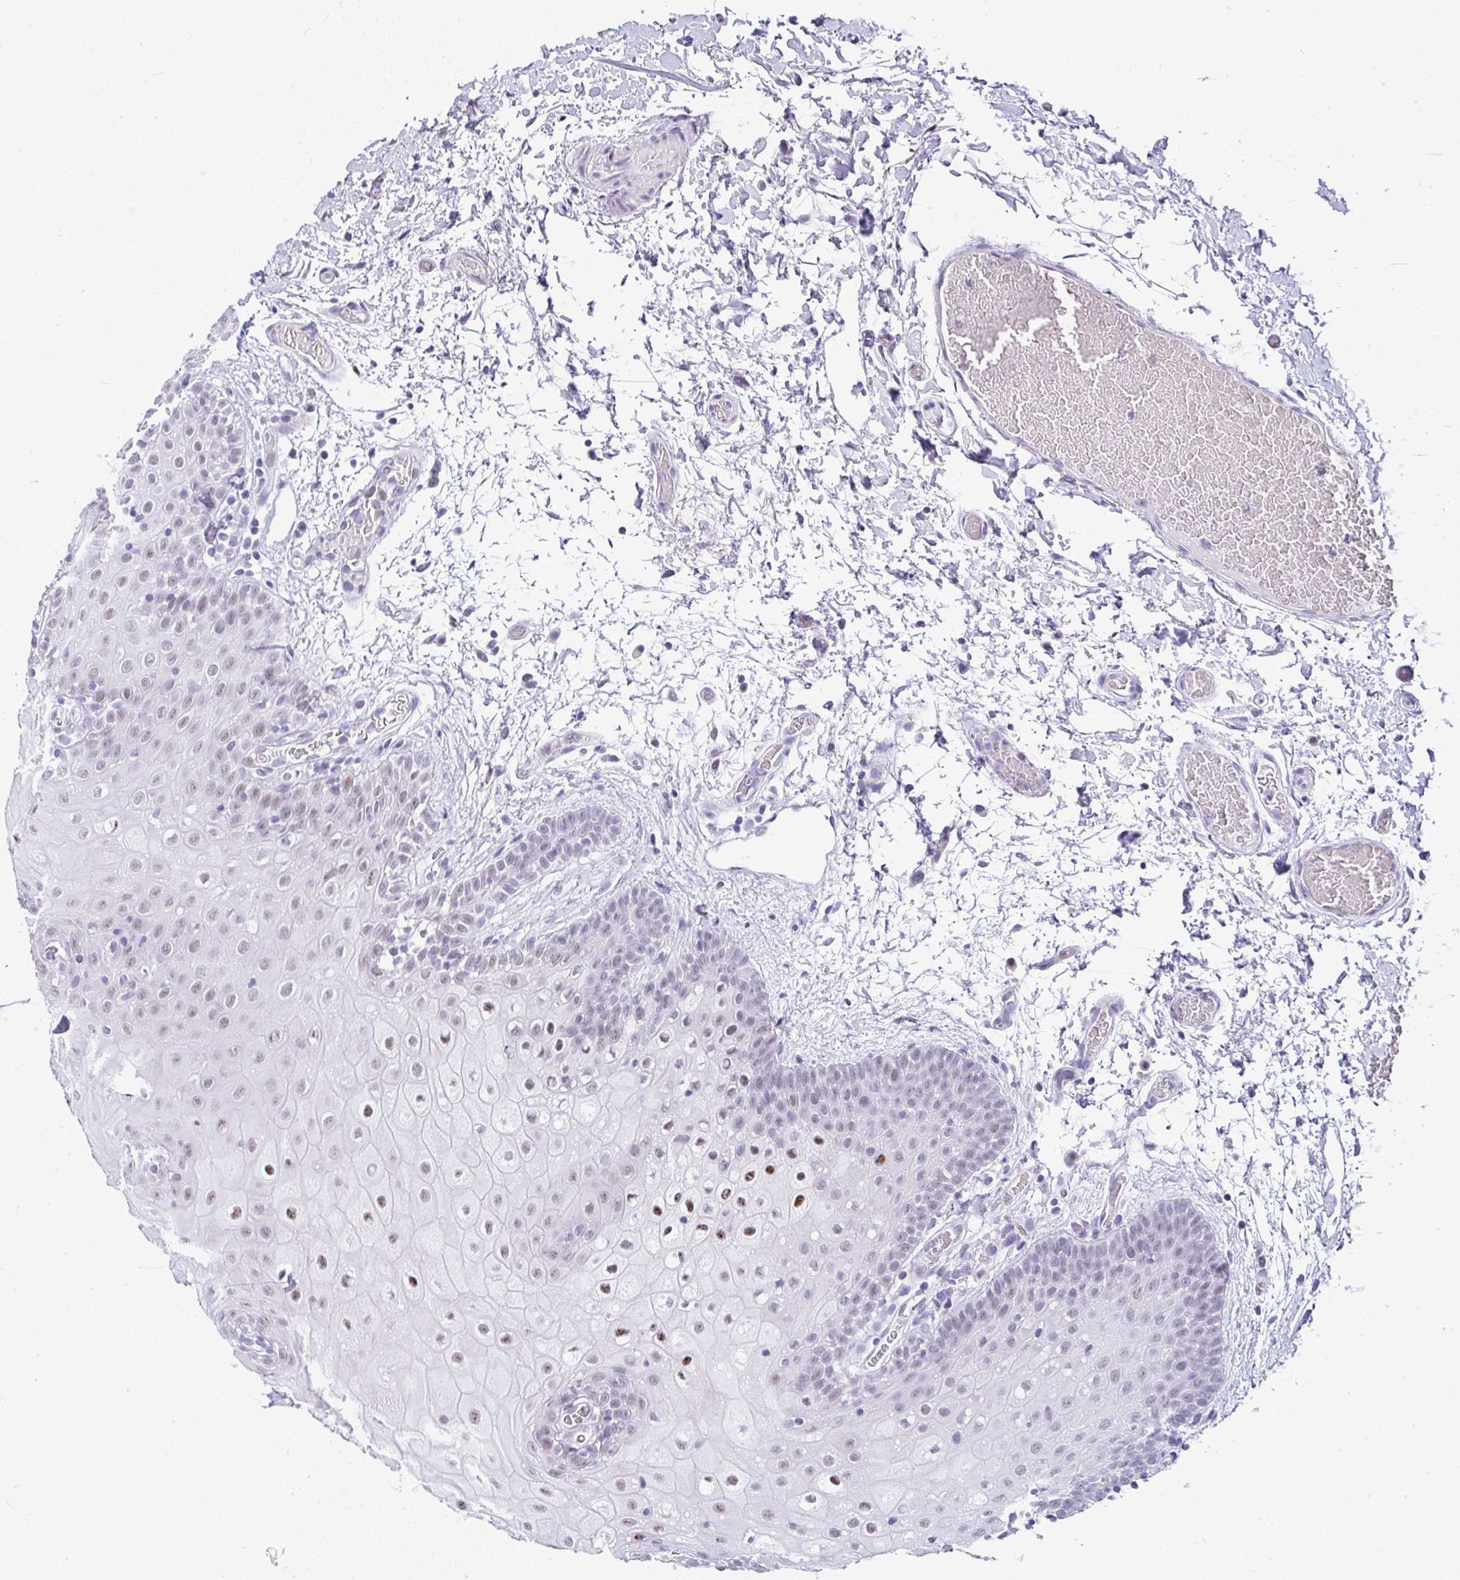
{"staining": {"intensity": "moderate", "quantity": "25%-75%", "location": "nuclear"}, "tissue": "oral mucosa", "cell_type": "Squamous epithelial cells", "image_type": "normal", "snomed": [{"axis": "morphology", "description": "Normal tissue, NOS"}, {"axis": "morphology", "description": "Squamous cell carcinoma, NOS"}, {"axis": "topography", "description": "Oral tissue"}, {"axis": "topography", "description": "Tounge, NOS"}, {"axis": "topography", "description": "Head-Neck"}], "caption": "Human oral mucosa stained with a brown dye demonstrates moderate nuclear positive staining in about 25%-75% of squamous epithelial cells.", "gene": "NR1D2", "patient": {"sex": "male", "age": 76}}